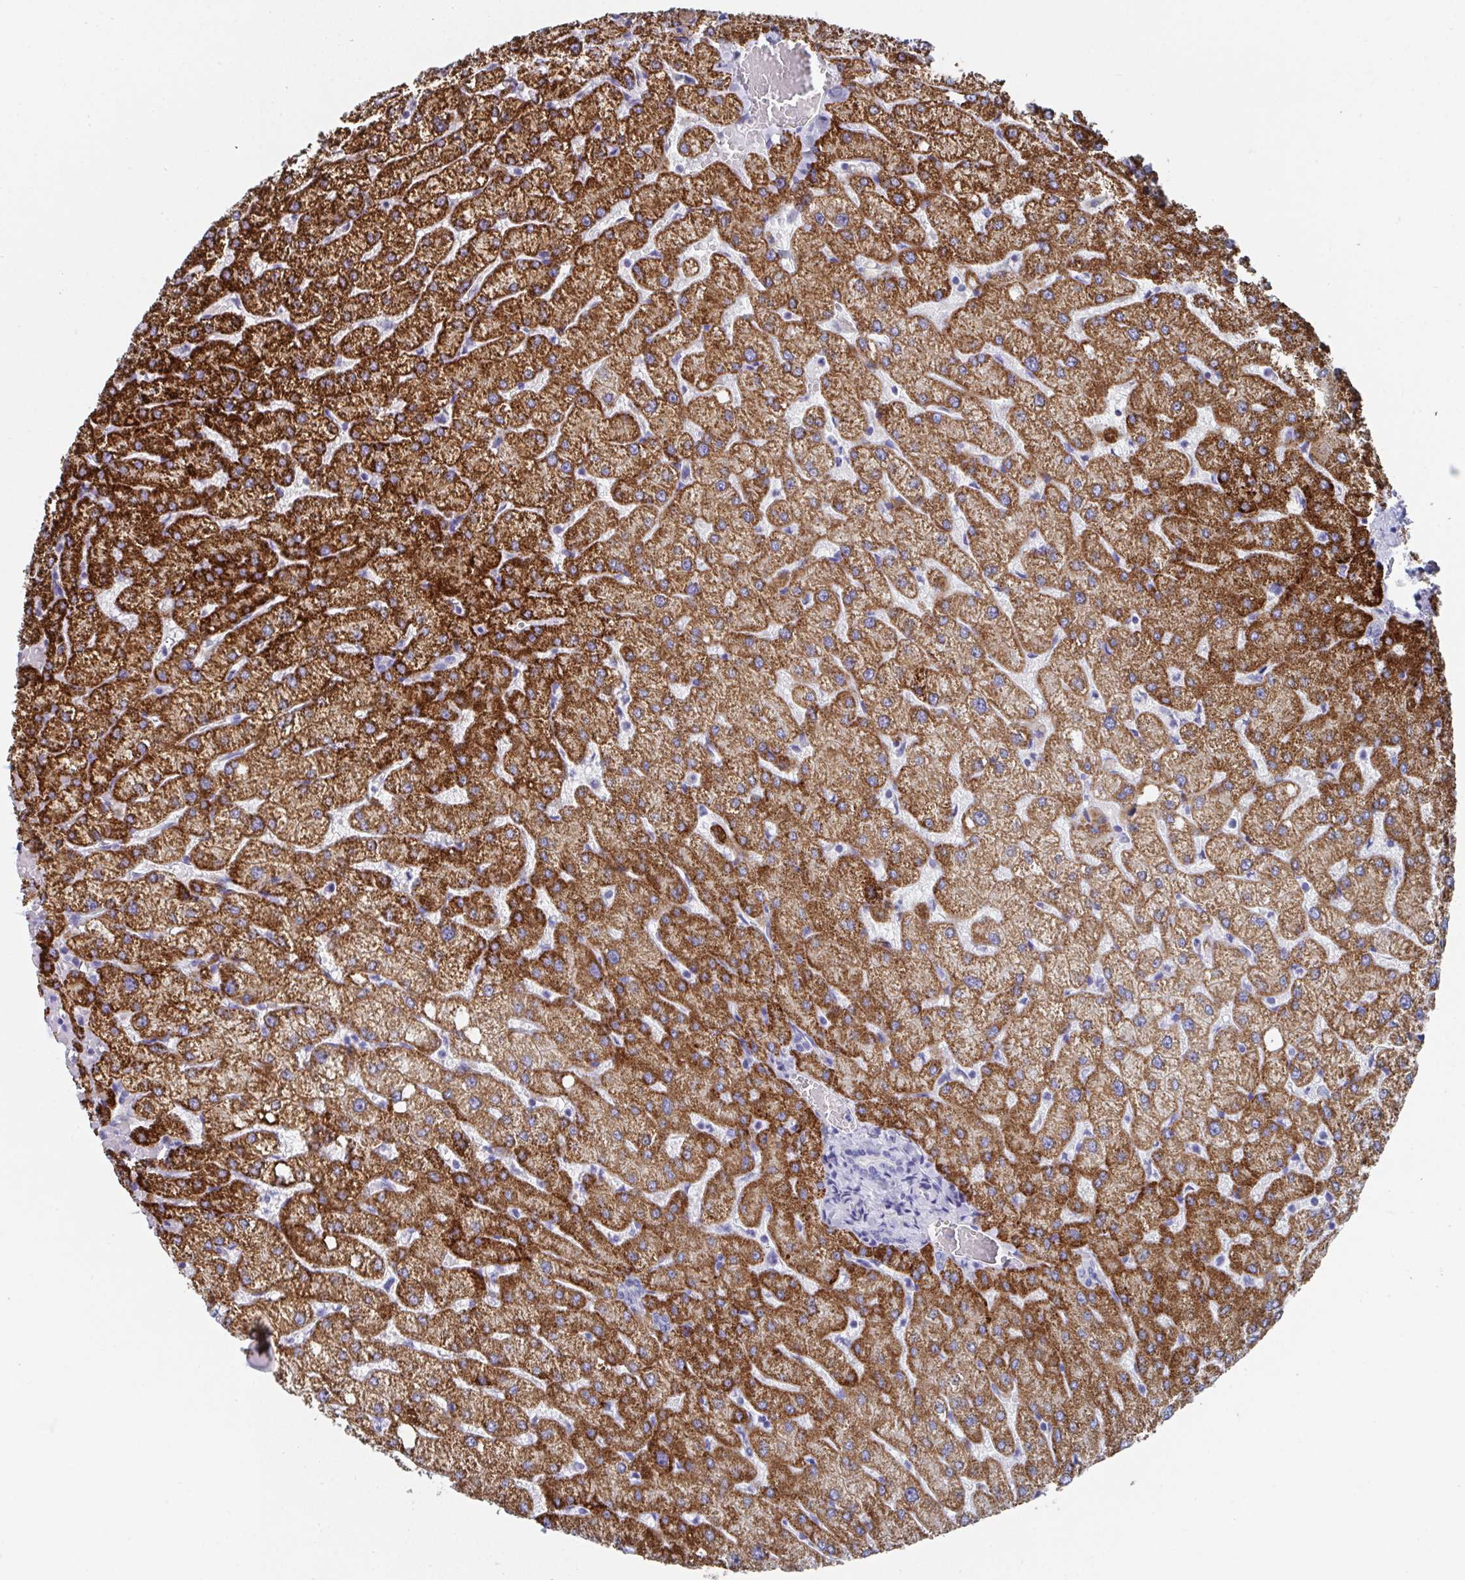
{"staining": {"intensity": "negative", "quantity": "none", "location": "none"}, "tissue": "liver", "cell_type": "Cholangiocytes", "image_type": "normal", "snomed": [{"axis": "morphology", "description": "Normal tissue, NOS"}, {"axis": "topography", "description": "Liver"}], "caption": "DAB (3,3'-diaminobenzidine) immunohistochemical staining of normal human liver exhibits no significant staining in cholangiocytes.", "gene": "ATP5F1C", "patient": {"sex": "female", "age": 54}}